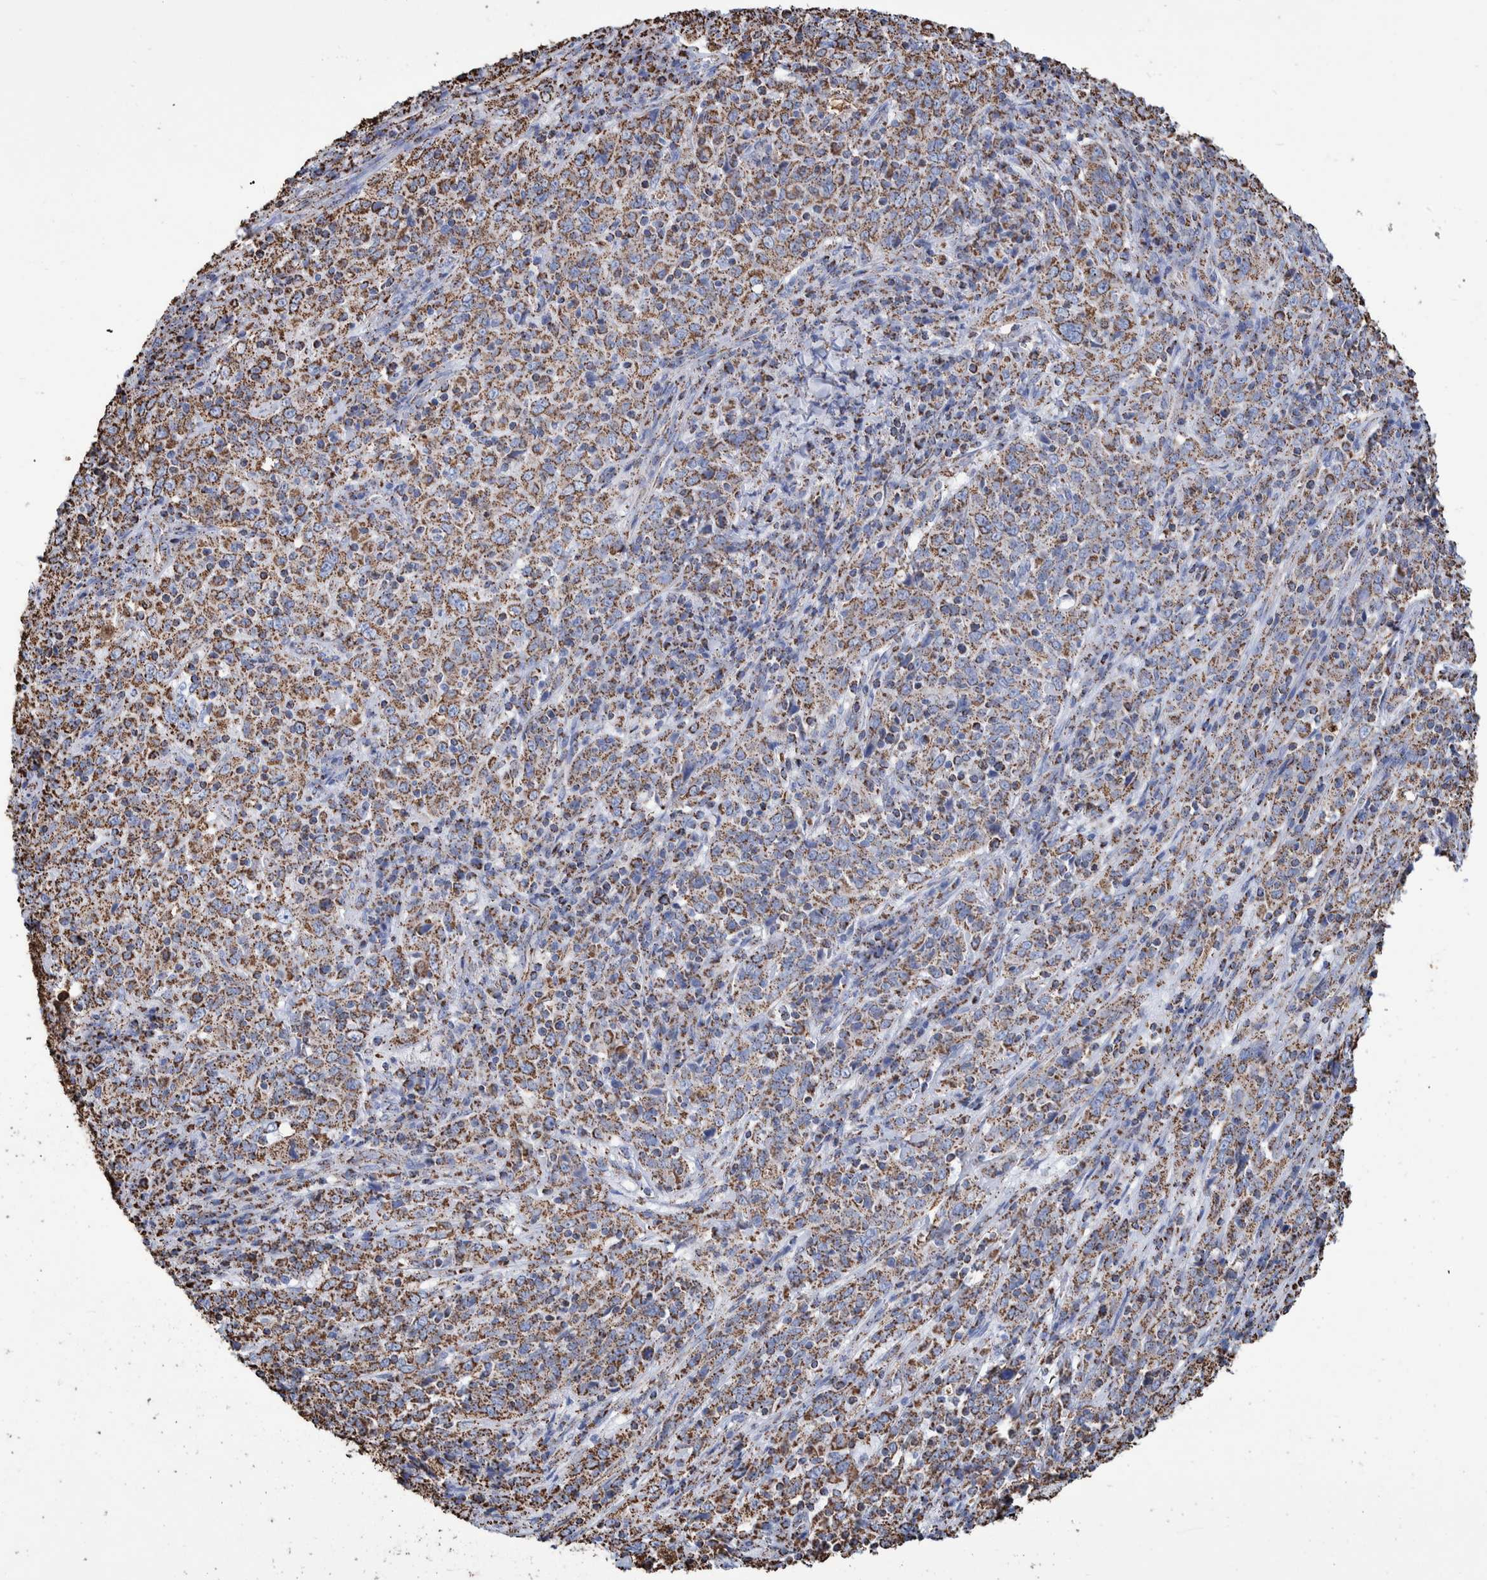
{"staining": {"intensity": "strong", "quantity": ">75%", "location": "cytoplasmic/membranous"}, "tissue": "cervical cancer", "cell_type": "Tumor cells", "image_type": "cancer", "snomed": [{"axis": "morphology", "description": "Squamous cell carcinoma, NOS"}, {"axis": "topography", "description": "Cervix"}], "caption": "This is an image of immunohistochemistry (IHC) staining of cervical cancer, which shows strong positivity in the cytoplasmic/membranous of tumor cells.", "gene": "VPS26C", "patient": {"sex": "female", "age": 46}}